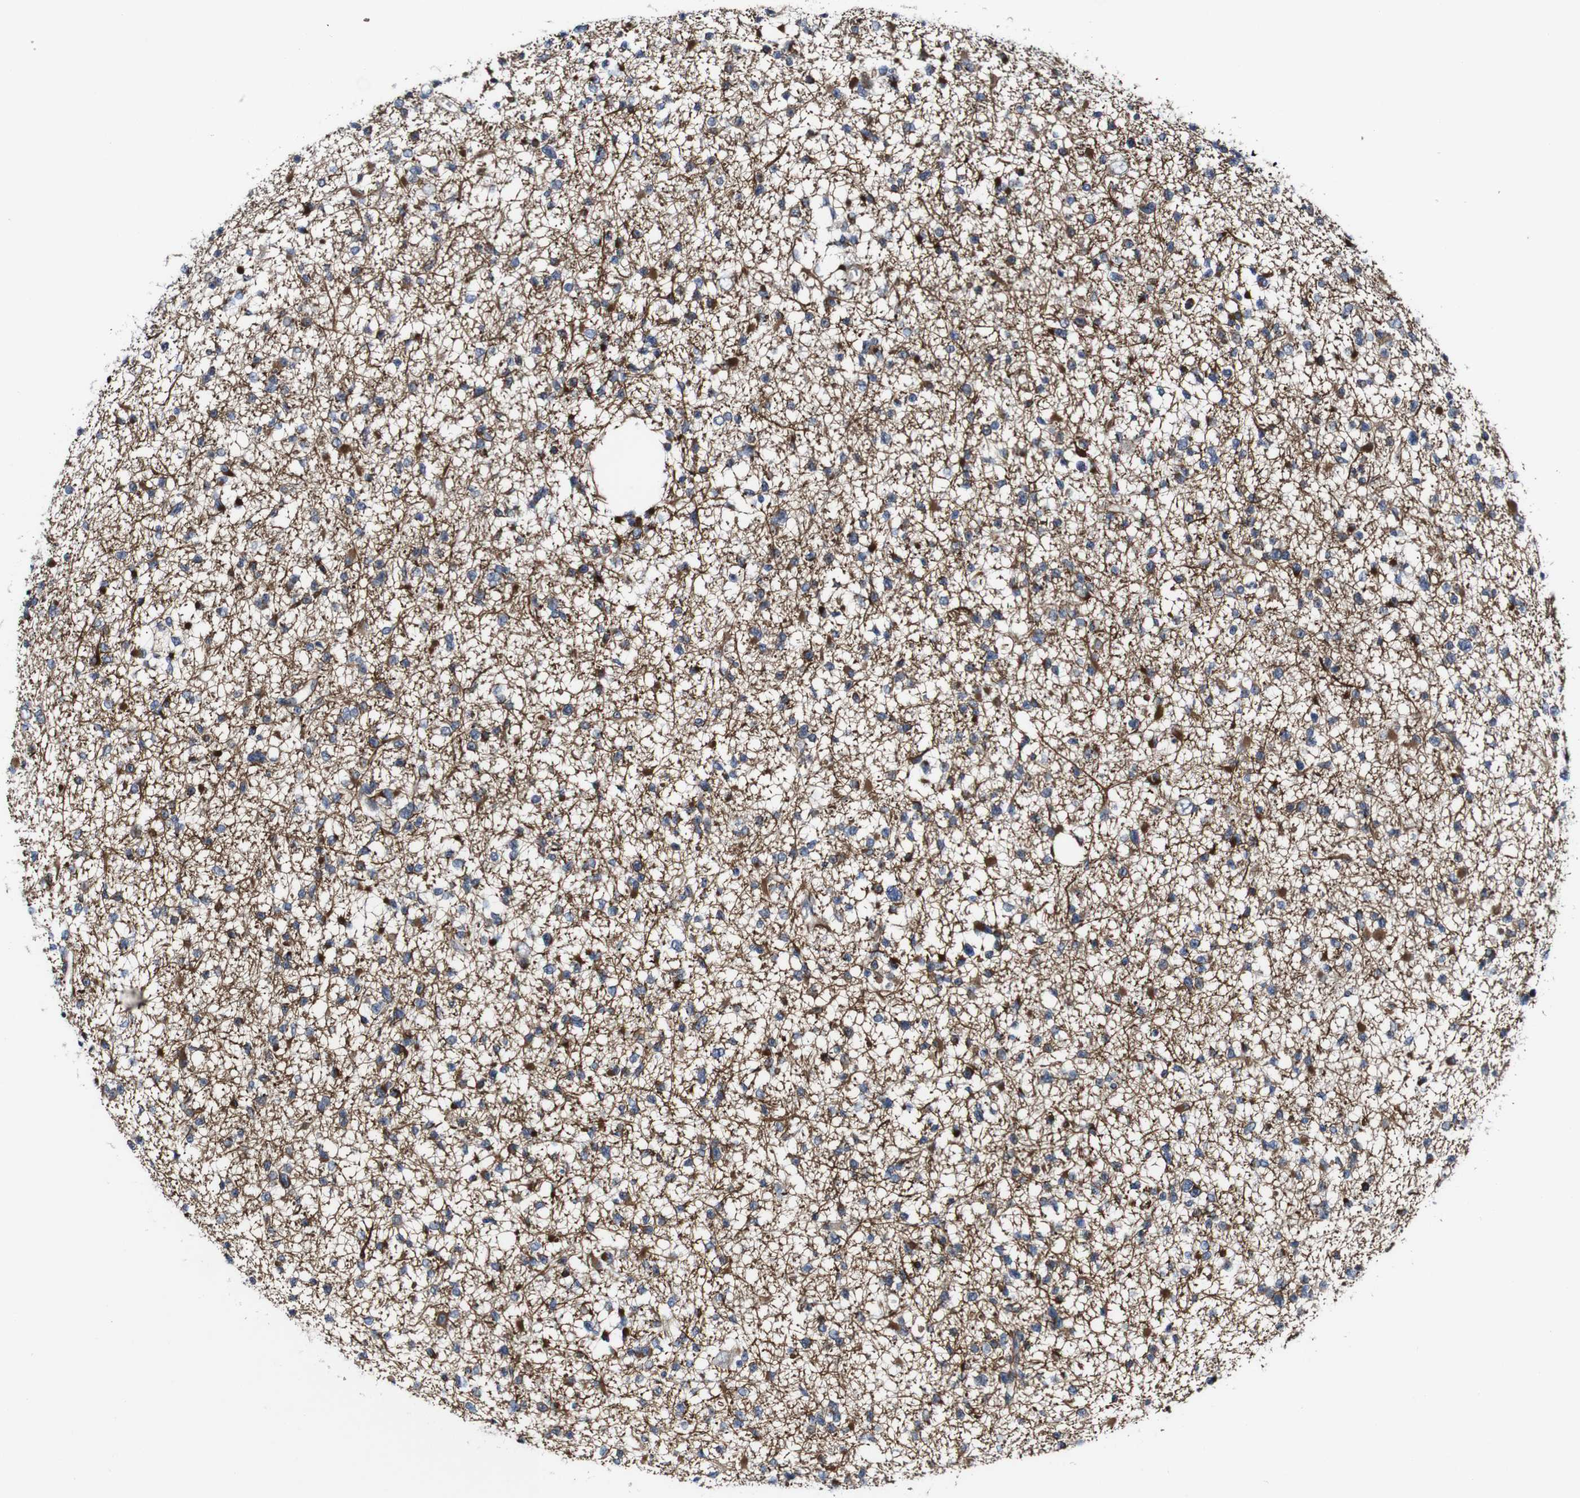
{"staining": {"intensity": "negative", "quantity": "none", "location": "none"}, "tissue": "glioma", "cell_type": "Tumor cells", "image_type": "cancer", "snomed": [{"axis": "morphology", "description": "Glioma, malignant, Low grade"}, {"axis": "topography", "description": "Brain"}], "caption": "A photomicrograph of human glioma is negative for staining in tumor cells.", "gene": "JAK2", "patient": {"sex": "female", "age": 22}}